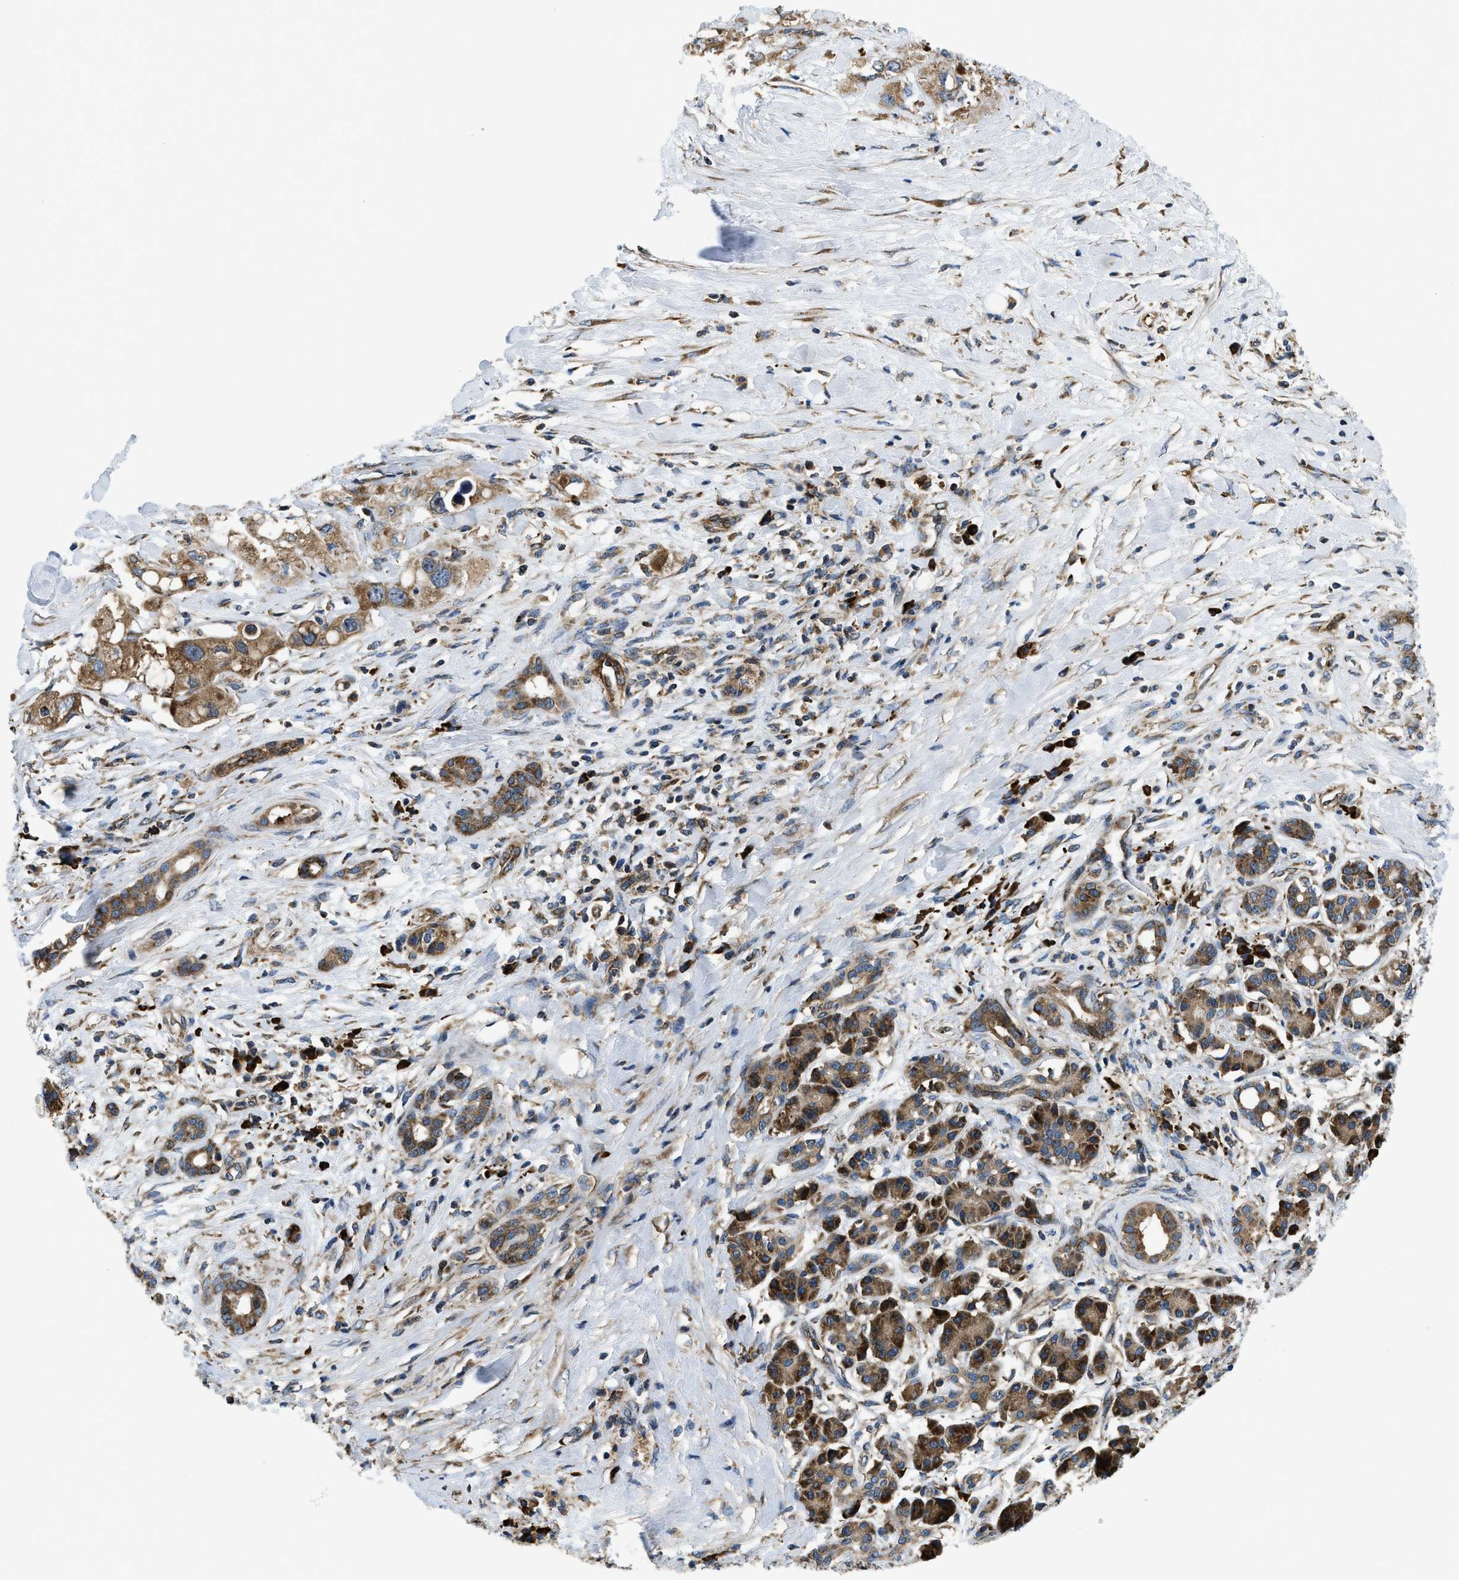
{"staining": {"intensity": "moderate", "quantity": ">75%", "location": "cytoplasmic/membranous"}, "tissue": "pancreatic cancer", "cell_type": "Tumor cells", "image_type": "cancer", "snomed": [{"axis": "morphology", "description": "Adenocarcinoma, NOS"}, {"axis": "topography", "description": "Pancreas"}], "caption": "A brown stain shows moderate cytoplasmic/membranous staining of a protein in adenocarcinoma (pancreatic) tumor cells.", "gene": "CSPG4", "patient": {"sex": "female", "age": 56}}